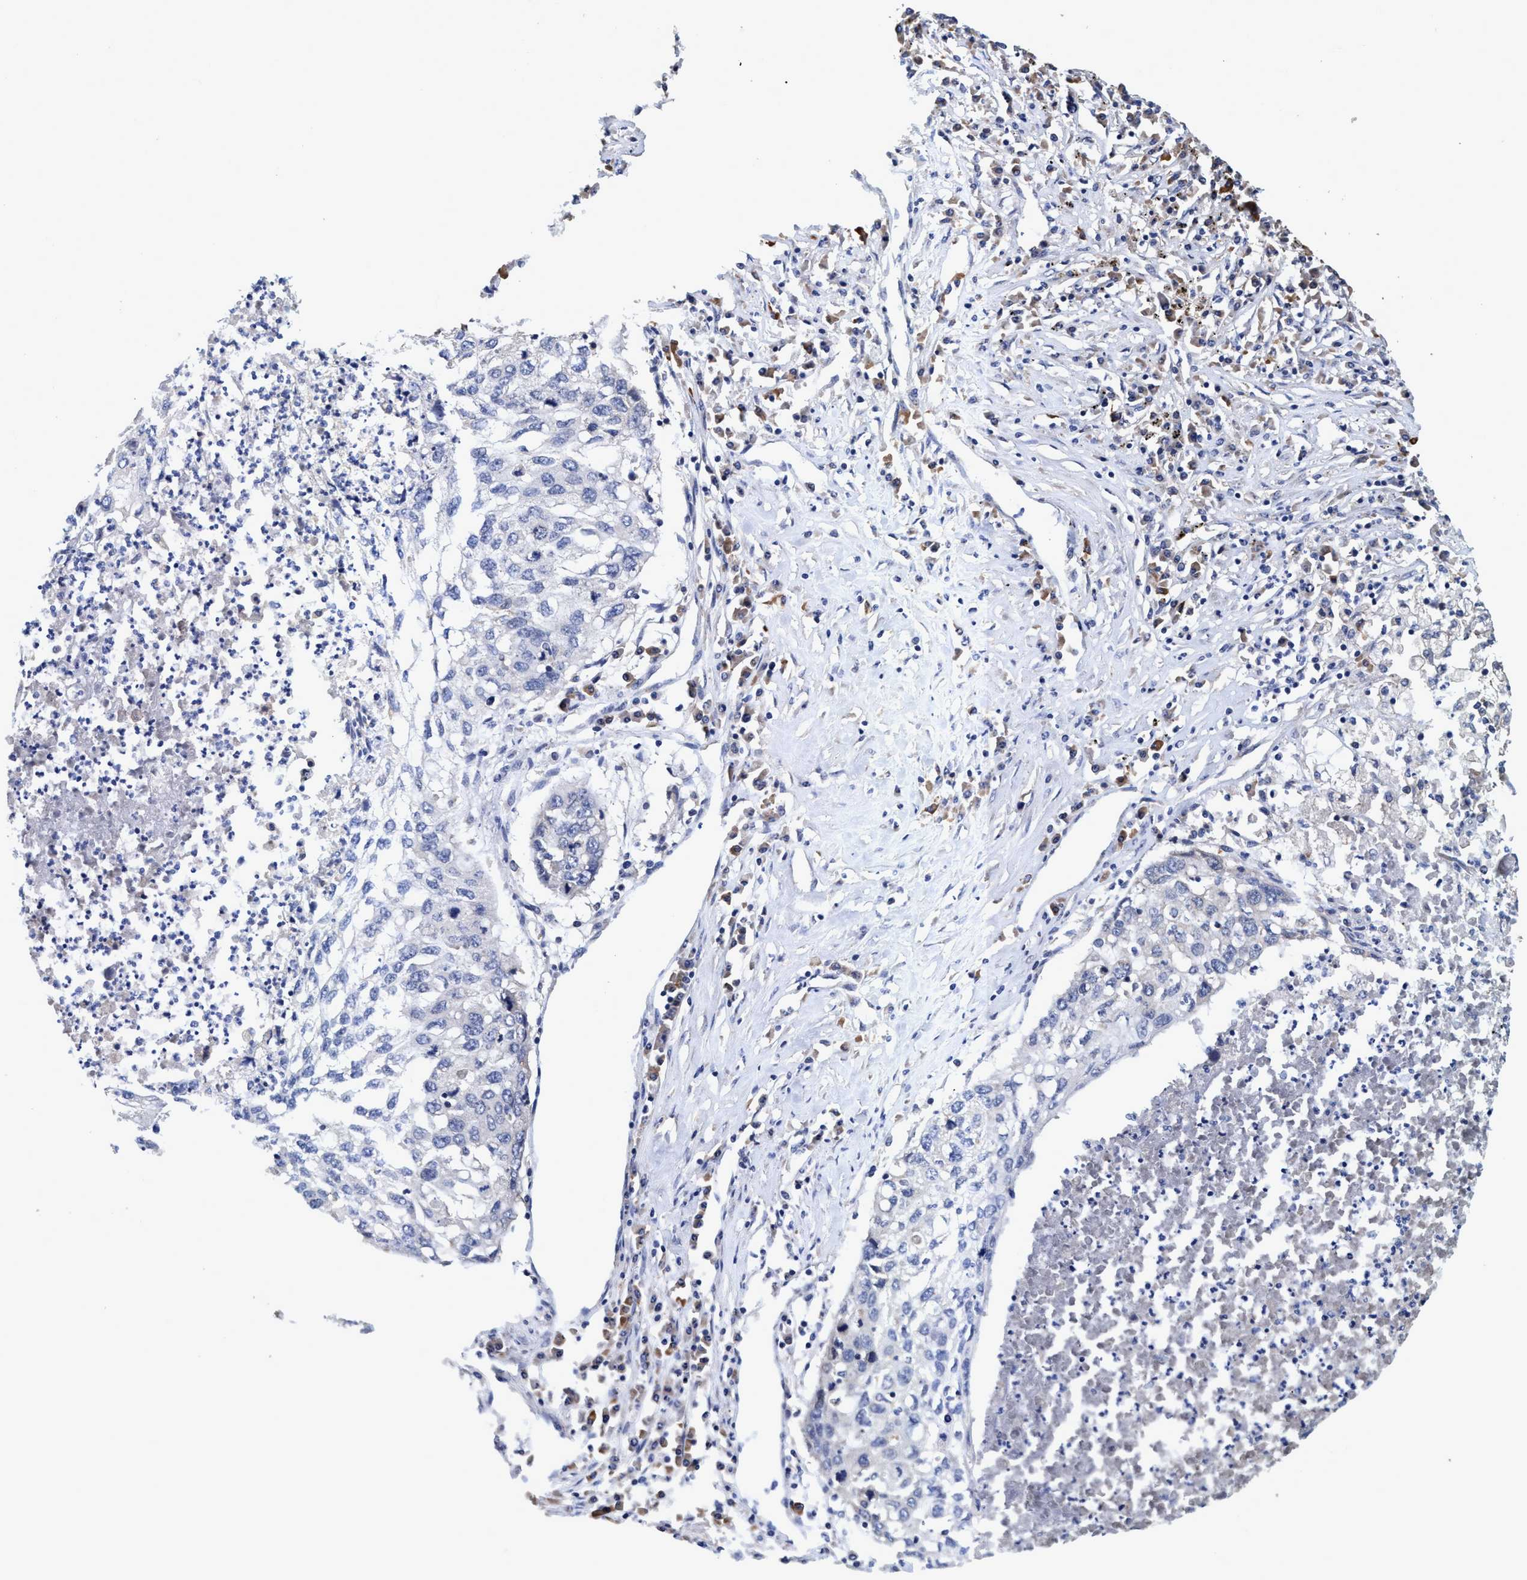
{"staining": {"intensity": "negative", "quantity": "none", "location": "none"}, "tissue": "lung cancer", "cell_type": "Tumor cells", "image_type": "cancer", "snomed": [{"axis": "morphology", "description": "Squamous cell carcinoma, NOS"}, {"axis": "topography", "description": "Lung"}], "caption": "The immunohistochemistry (IHC) photomicrograph has no significant expression in tumor cells of lung cancer (squamous cell carcinoma) tissue.", "gene": "CALCOCO2", "patient": {"sex": "female", "age": 63}}